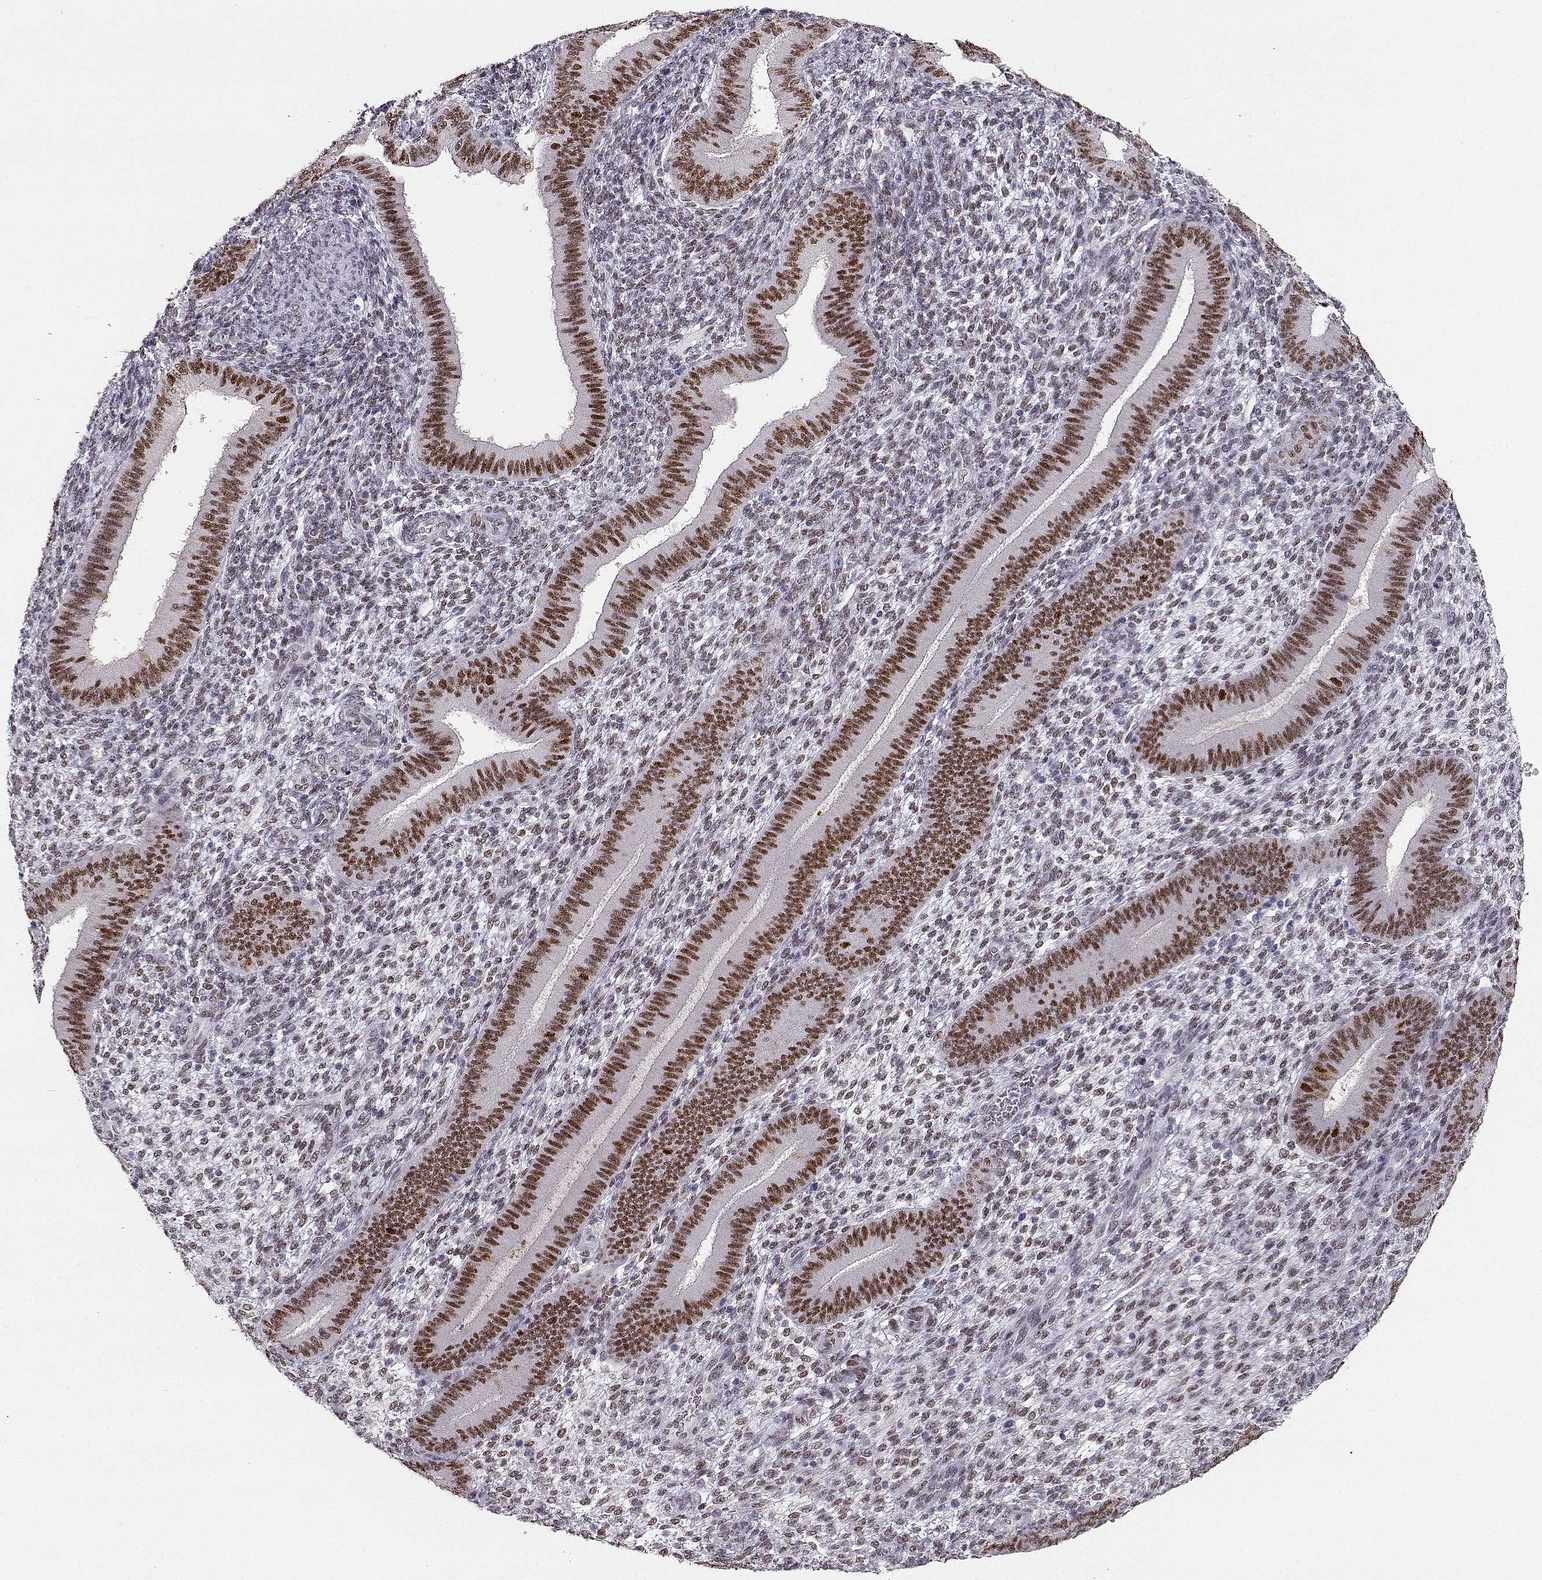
{"staining": {"intensity": "weak", "quantity": "<25%", "location": "nuclear"}, "tissue": "endometrium", "cell_type": "Cells in endometrial stroma", "image_type": "normal", "snomed": [{"axis": "morphology", "description": "Normal tissue, NOS"}, {"axis": "topography", "description": "Endometrium"}], "caption": "IHC of unremarkable endometrium shows no positivity in cells in endometrial stroma. (Stains: DAB (3,3'-diaminobenzidine) IHC with hematoxylin counter stain, Microscopy: brightfield microscopy at high magnification).", "gene": "POLI", "patient": {"sex": "female", "age": 39}}